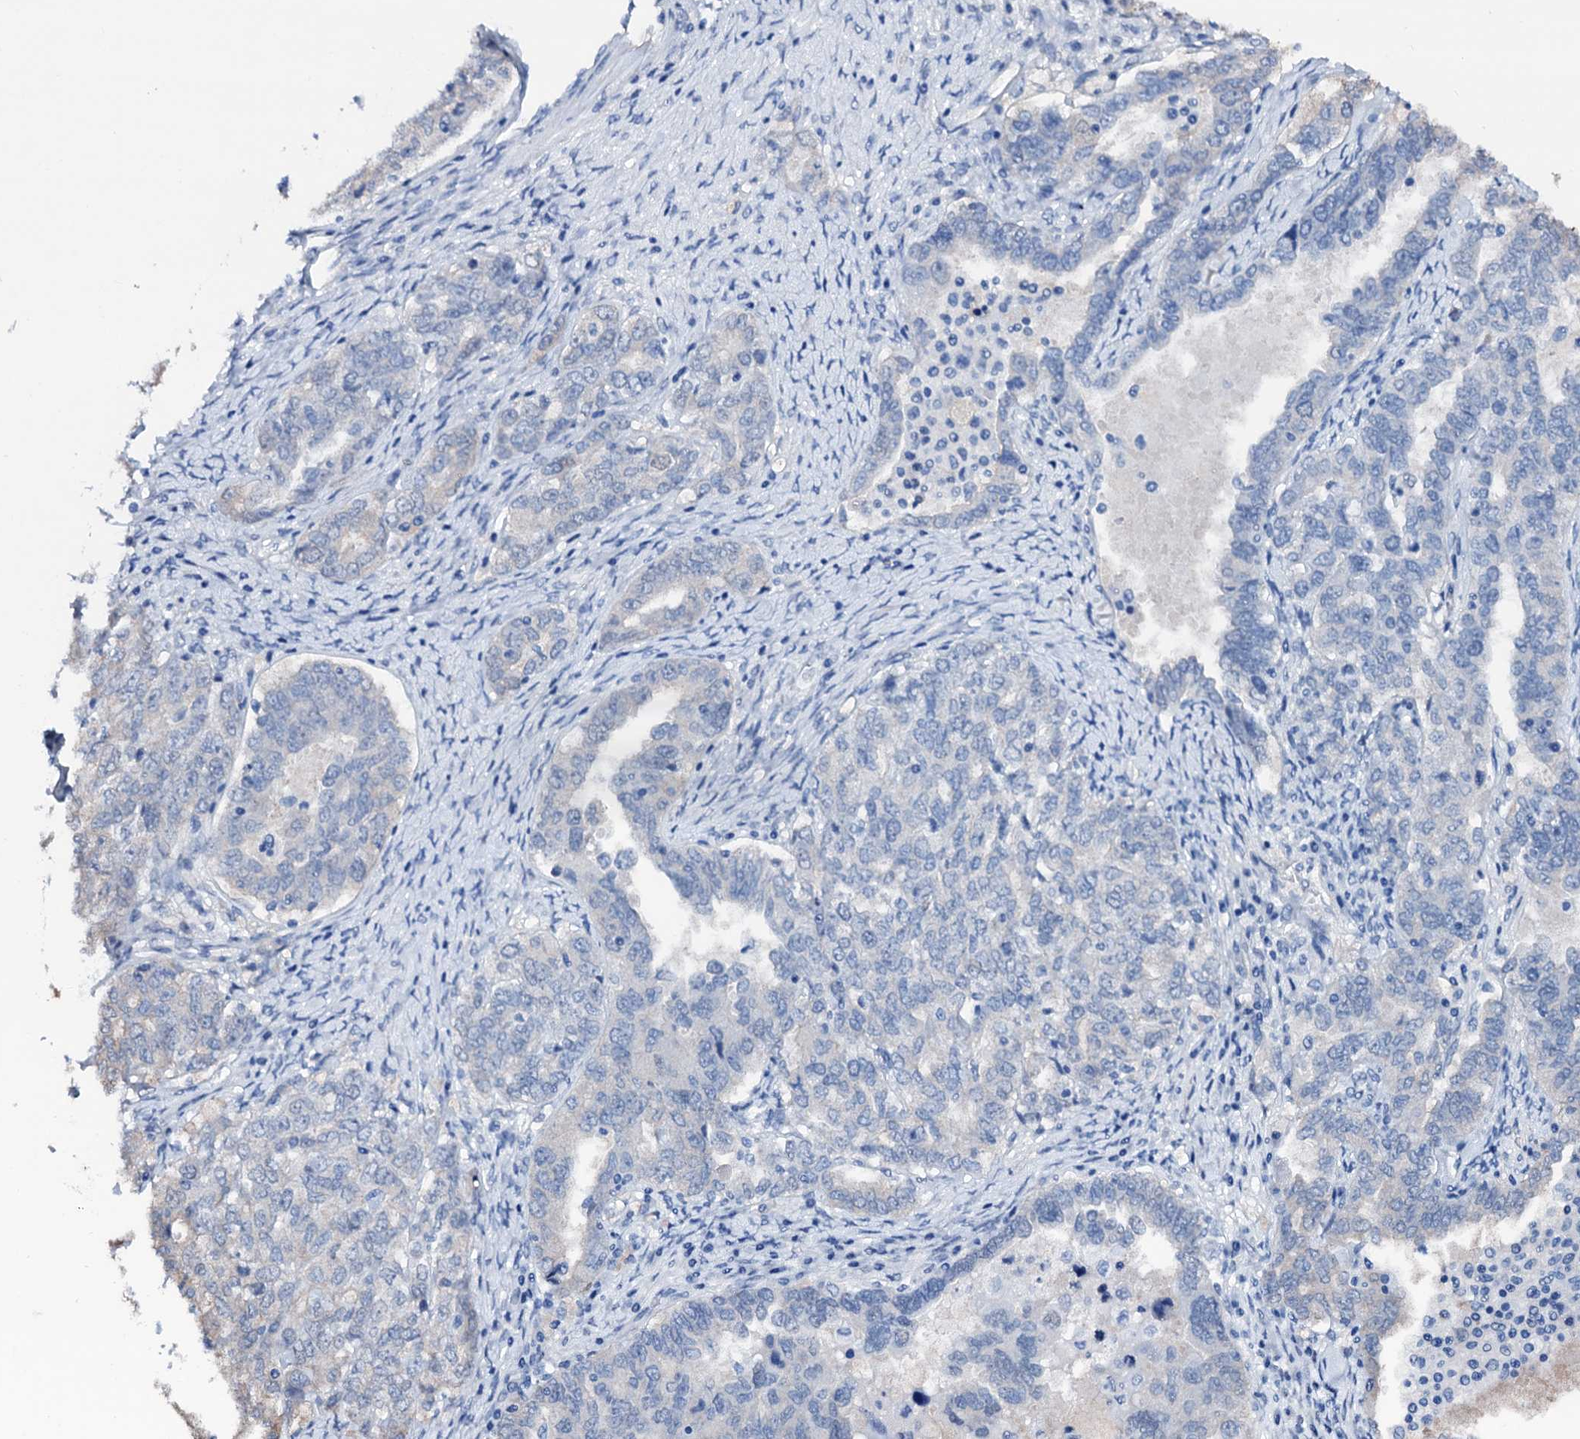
{"staining": {"intensity": "negative", "quantity": "none", "location": "none"}, "tissue": "ovarian cancer", "cell_type": "Tumor cells", "image_type": "cancer", "snomed": [{"axis": "morphology", "description": "Carcinoma, endometroid"}, {"axis": "topography", "description": "Ovary"}], "caption": "Immunohistochemical staining of human ovarian cancer (endometroid carcinoma) shows no significant staining in tumor cells.", "gene": "CSN2", "patient": {"sex": "female", "age": 62}}